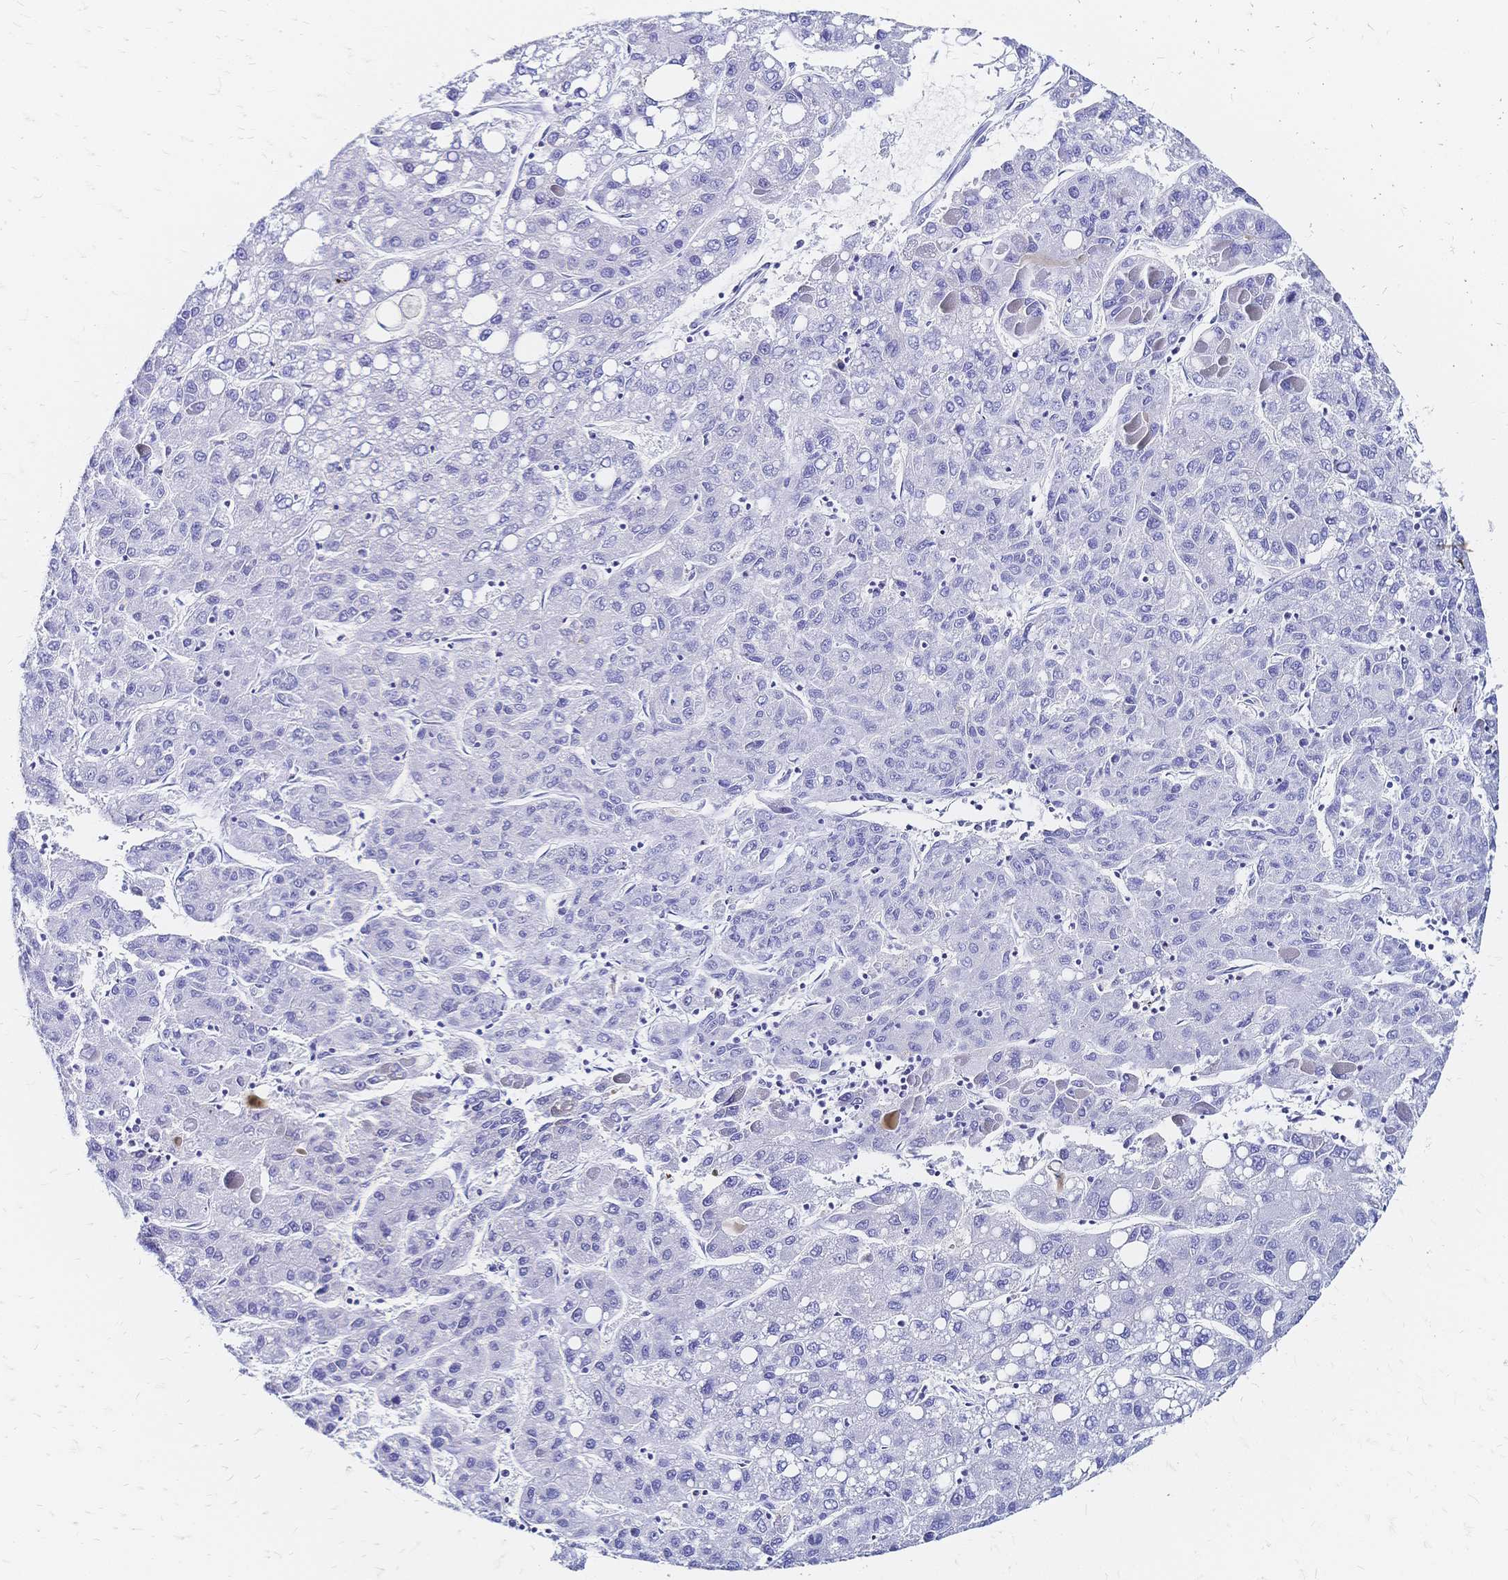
{"staining": {"intensity": "negative", "quantity": "none", "location": "none"}, "tissue": "liver cancer", "cell_type": "Tumor cells", "image_type": "cancer", "snomed": [{"axis": "morphology", "description": "Carcinoma, Hepatocellular, NOS"}, {"axis": "topography", "description": "Liver"}], "caption": "Immunohistochemical staining of human liver cancer displays no significant expression in tumor cells.", "gene": "SLC5A1", "patient": {"sex": "female", "age": 82}}